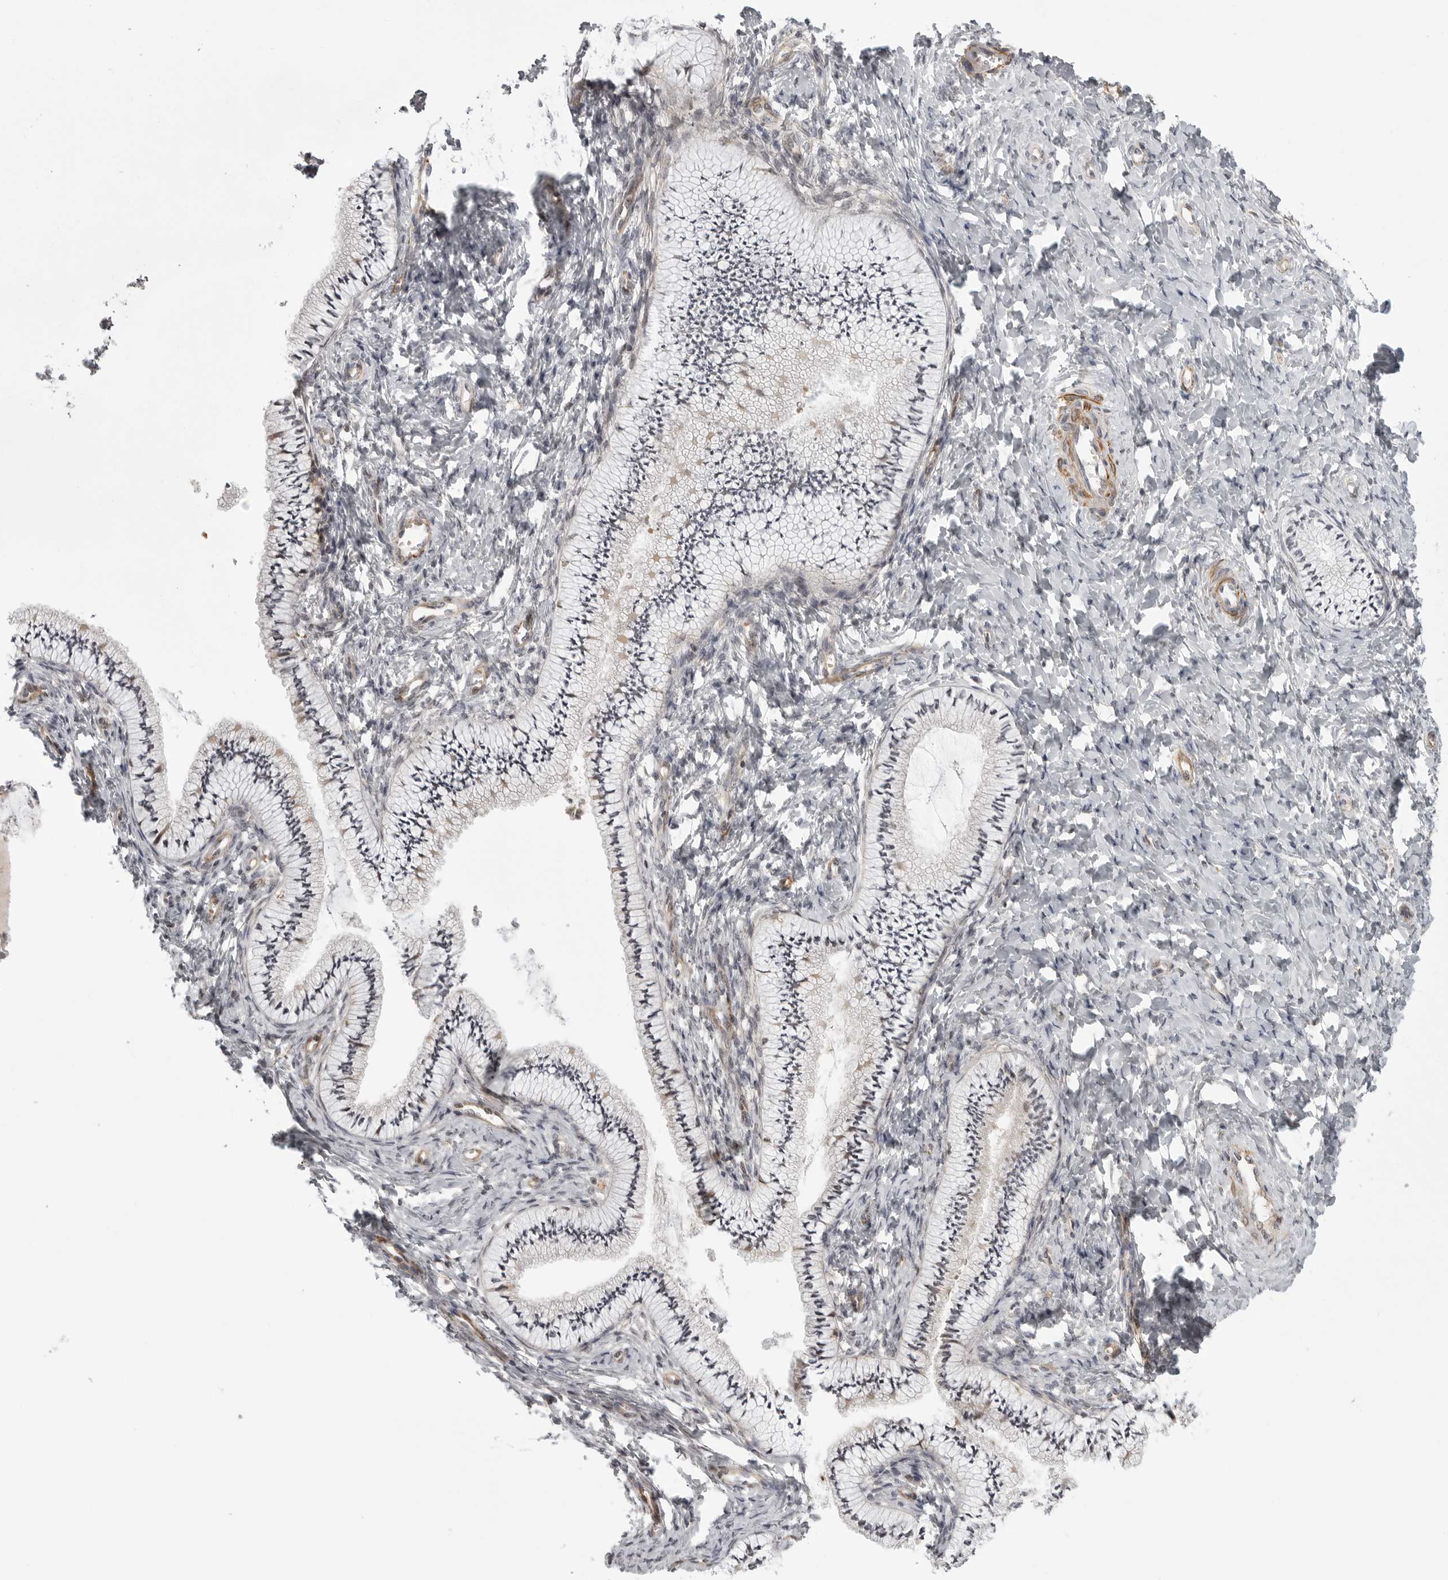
{"staining": {"intensity": "negative", "quantity": "none", "location": "none"}, "tissue": "cervix", "cell_type": "Glandular cells", "image_type": "normal", "snomed": [{"axis": "morphology", "description": "Normal tissue, NOS"}, {"axis": "topography", "description": "Cervix"}], "caption": "Immunohistochemistry of normal human cervix shows no positivity in glandular cells.", "gene": "TUT4", "patient": {"sex": "female", "age": 36}}